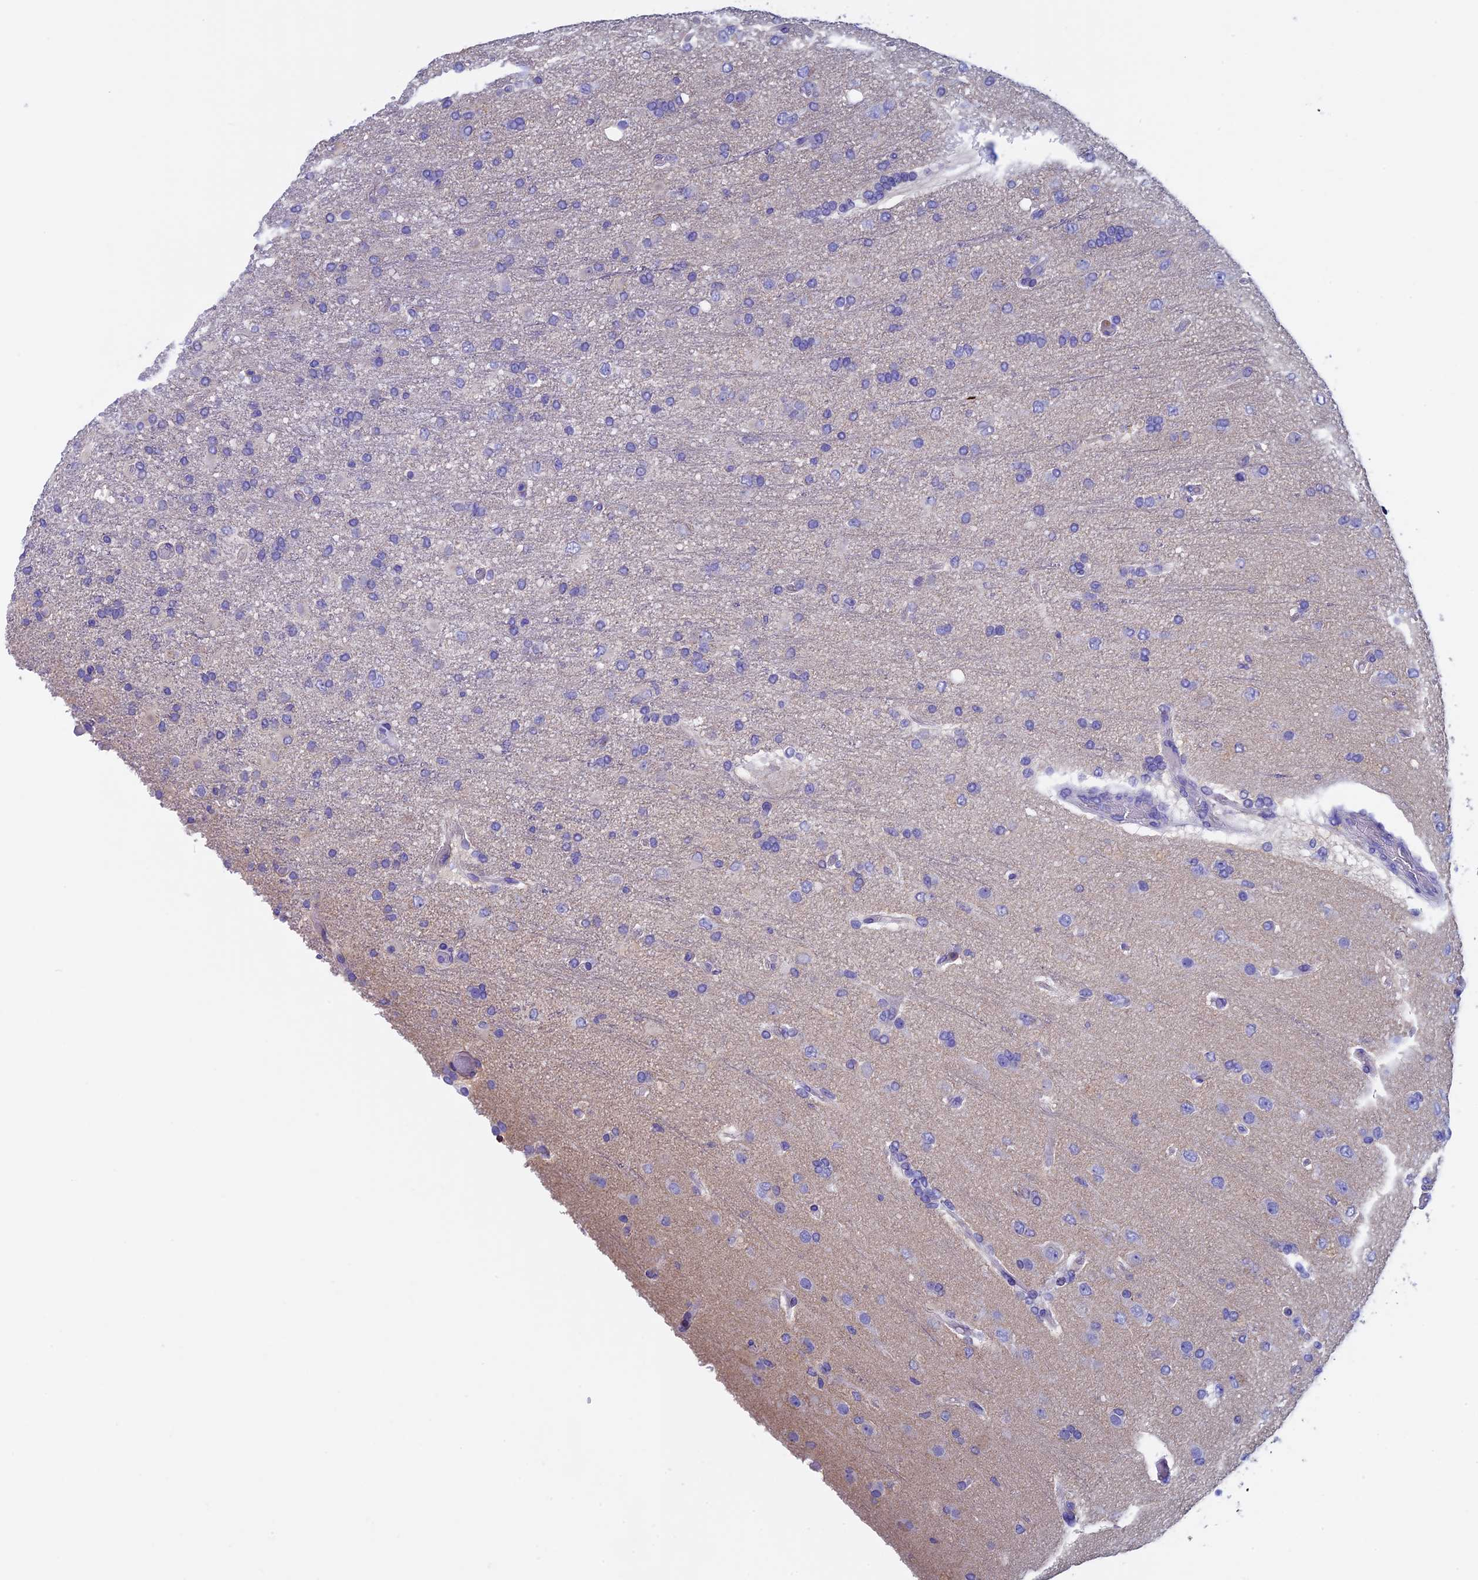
{"staining": {"intensity": "negative", "quantity": "none", "location": "none"}, "tissue": "glioma", "cell_type": "Tumor cells", "image_type": "cancer", "snomed": [{"axis": "morphology", "description": "Glioma, malignant, High grade"}, {"axis": "topography", "description": "Brain"}], "caption": "Immunohistochemistry photomicrograph of human malignant glioma (high-grade) stained for a protein (brown), which exhibits no expression in tumor cells. Brightfield microscopy of immunohistochemistry (IHC) stained with DAB (3,3'-diaminobenzidine) (brown) and hematoxylin (blue), captured at high magnification.", "gene": "SEPTIN1", "patient": {"sex": "female", "age": 74}}